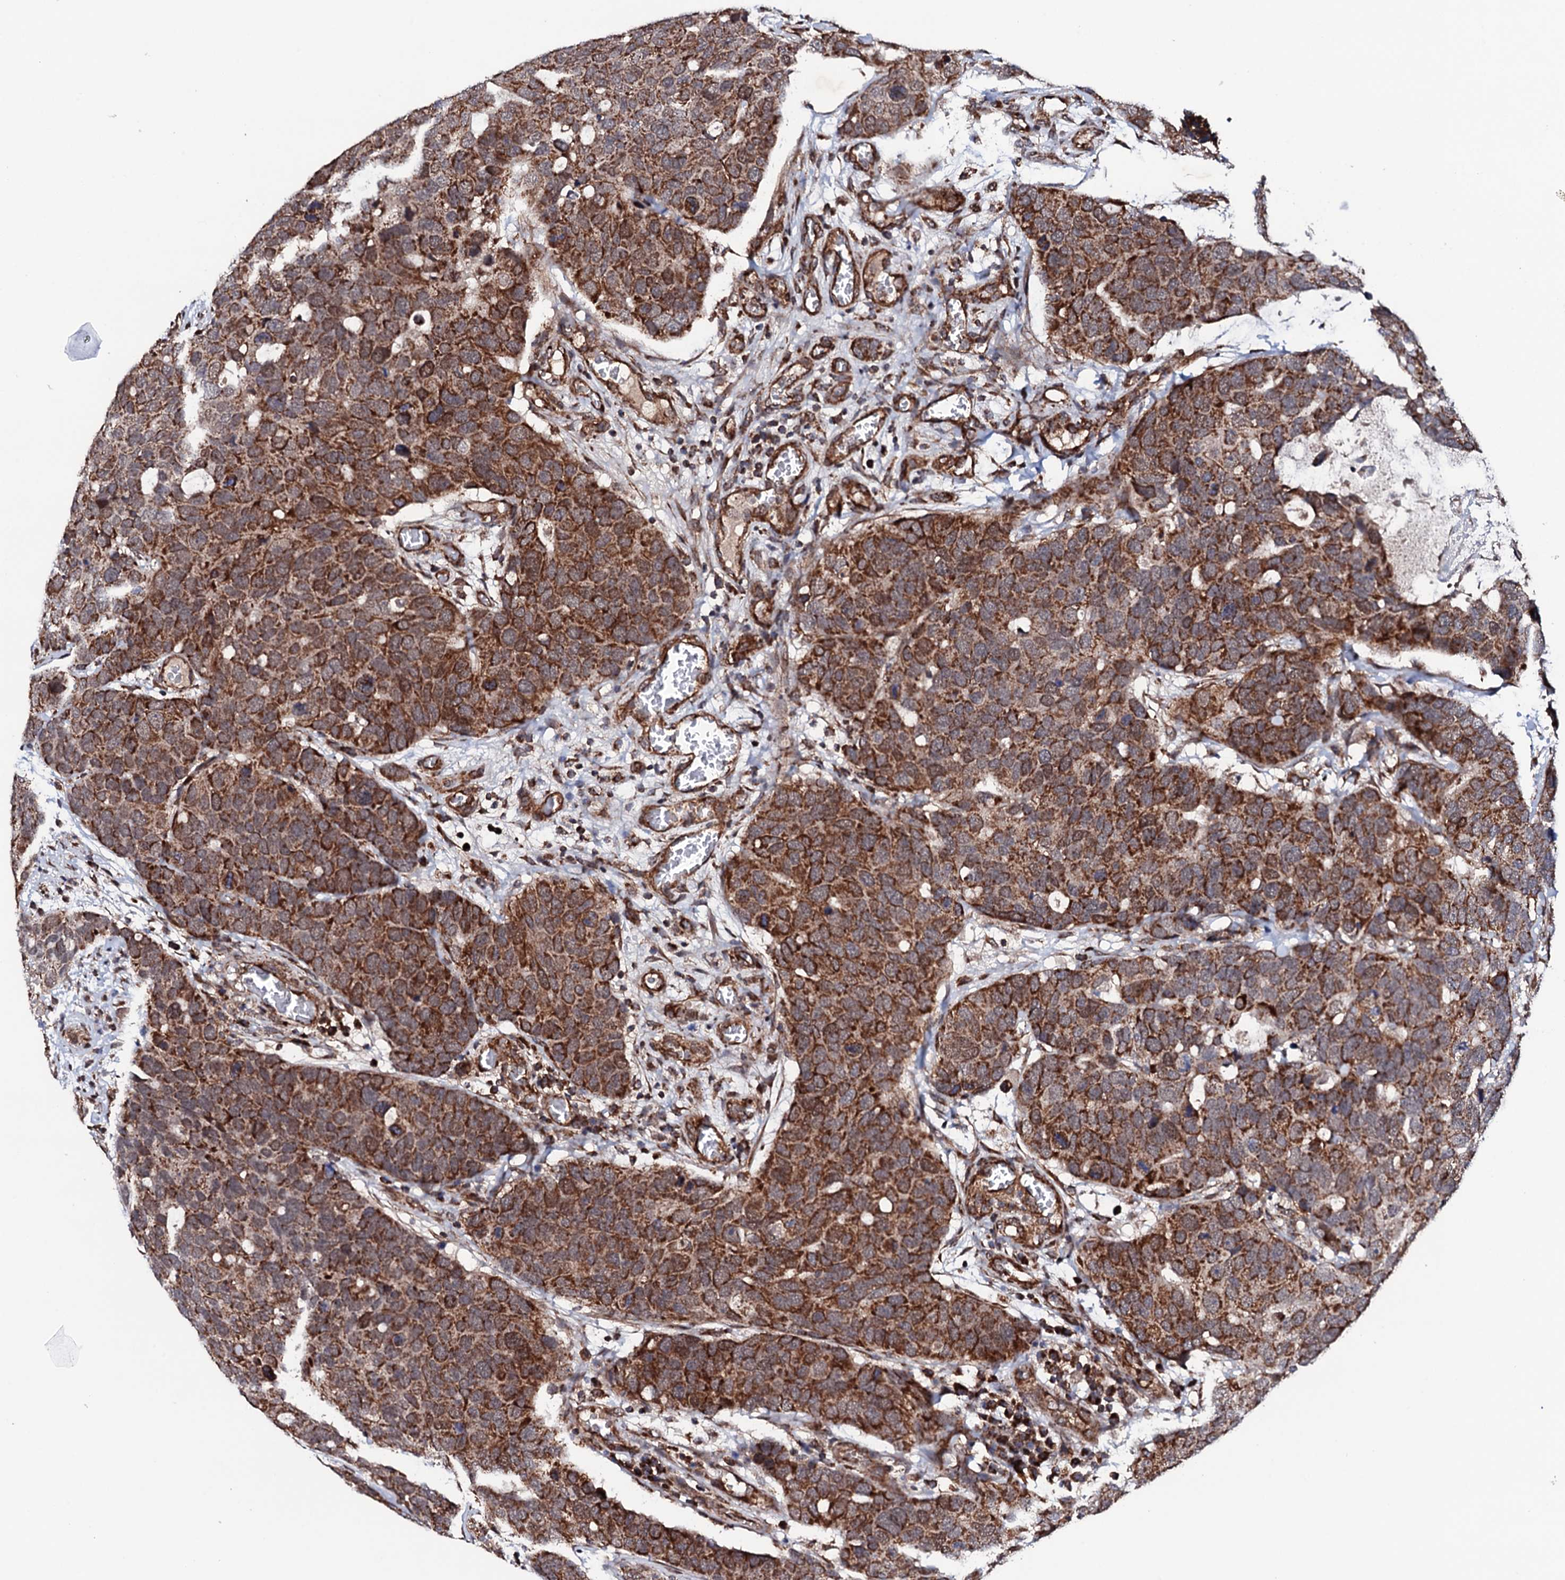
{"staining": {"intensity": "strong", "quantity": ">75%", "location": "cytoplasmic/membranous"}, "tissue": "breast cancer", "cell_type": "Tumor cells", "image_type": "cancer", "snomed": [{"axis": "morphology", "description": "Duct carcinoma"}, {"axis": "topography", "description": "Breast"}], "caption": "Tumor cells show strong cytoplasmic/membranous positivity in approximately >75% of cells in breast cancer. The staining was performed using DAB (3,3'-diaminobenzidine), with brown indicating positive protein expression. Nuclei are stained blue with hematoxylin.", "gene": "MTIF3", "patient": {"sex": "female", "age": 83}}